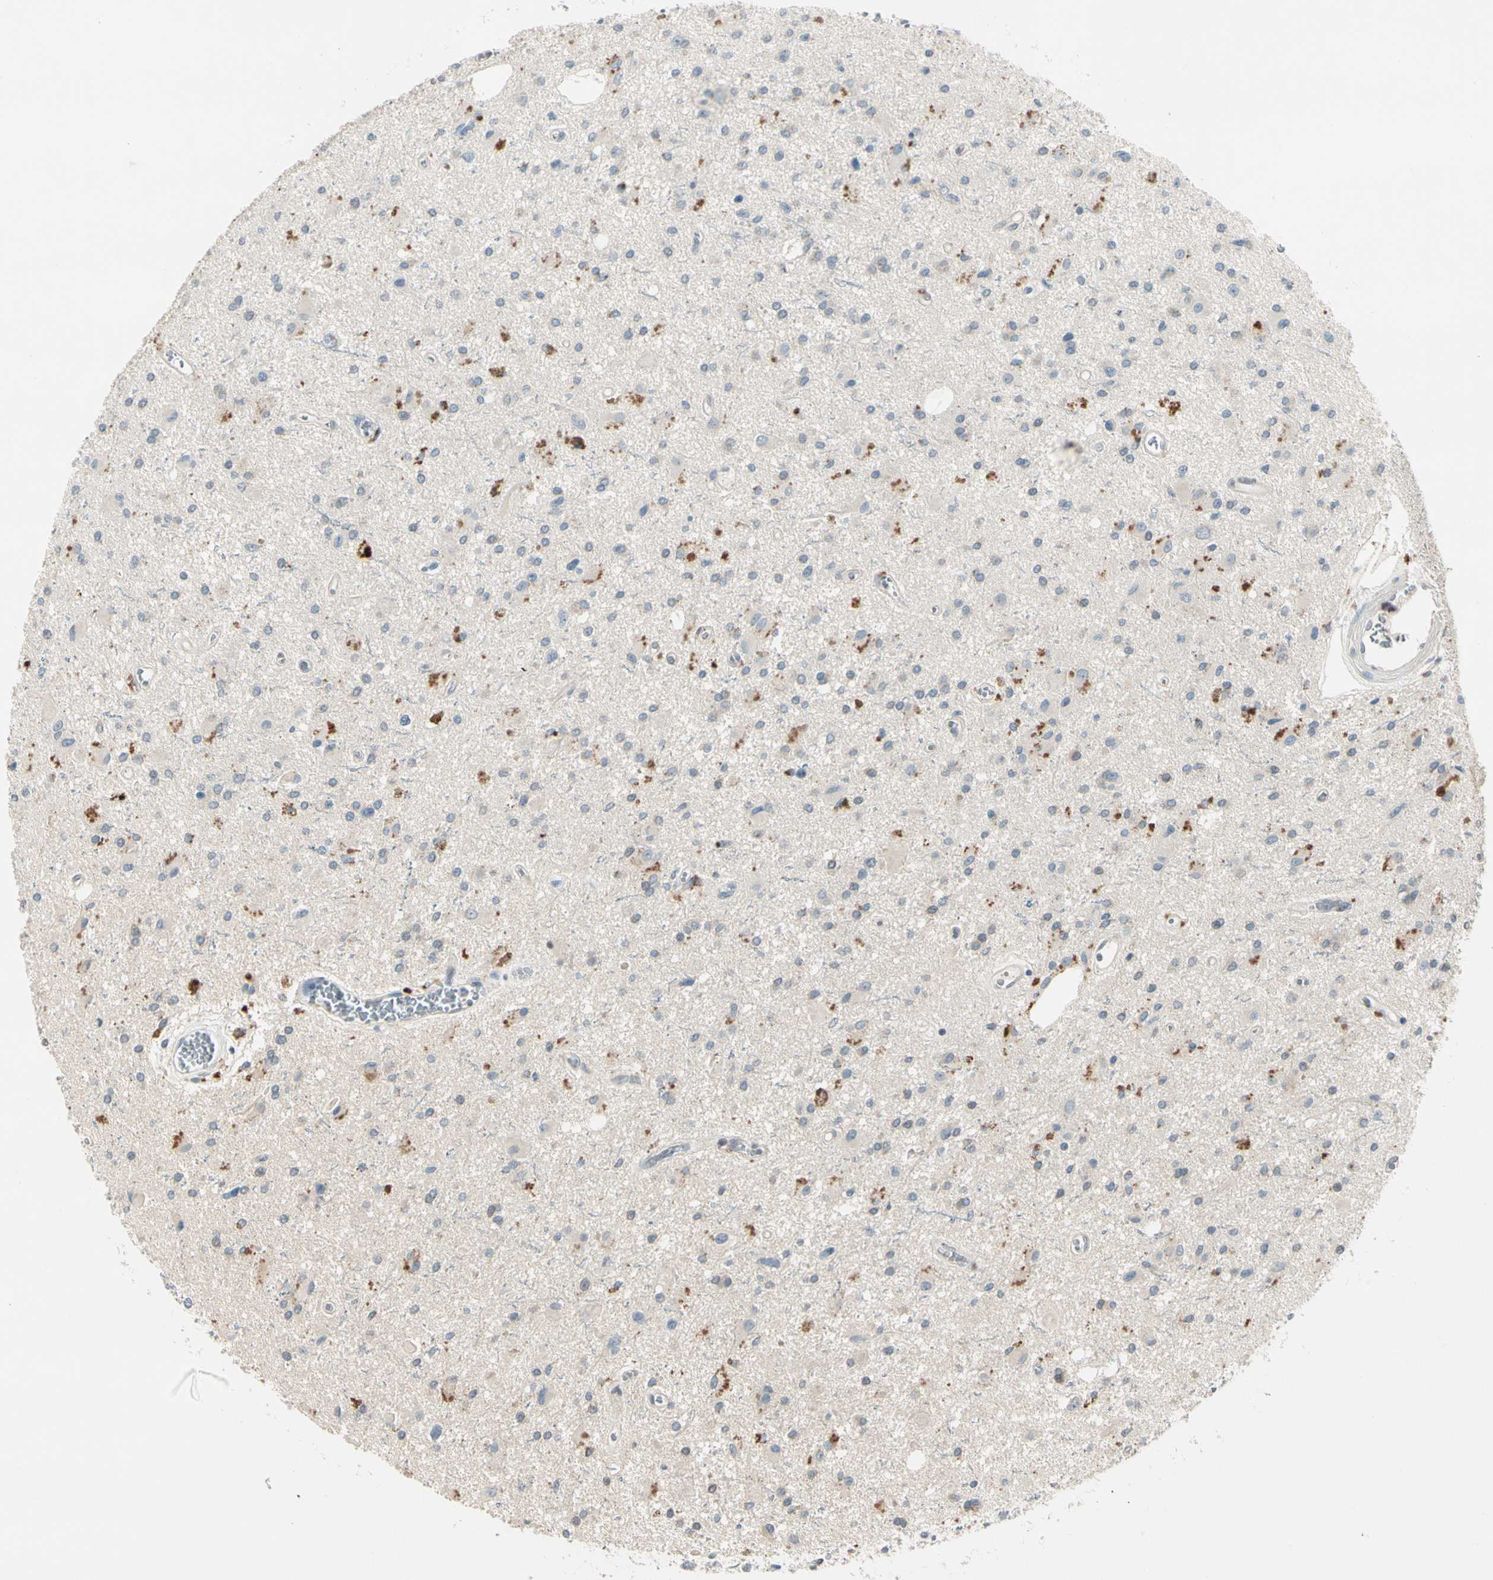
{"staining": {"intensity": "negative", "quantity": "none", "location": "none"}, "tissue": "glioma", "cell_type": "Tumor cells", "image_type": "cancer", "snomed": [{"axis": "morphology", "description": "Glioma, malignant, Low grade"}, {"axis": "topography", "description": "Brain"}], "caption": "IHC micrograph of human low-grade glioma (malignant) stained for a protein (brown), which shows no positivity in tumor cells.", "gene": "IL1R1", "patient": {"sex": "male", "age": 58}}